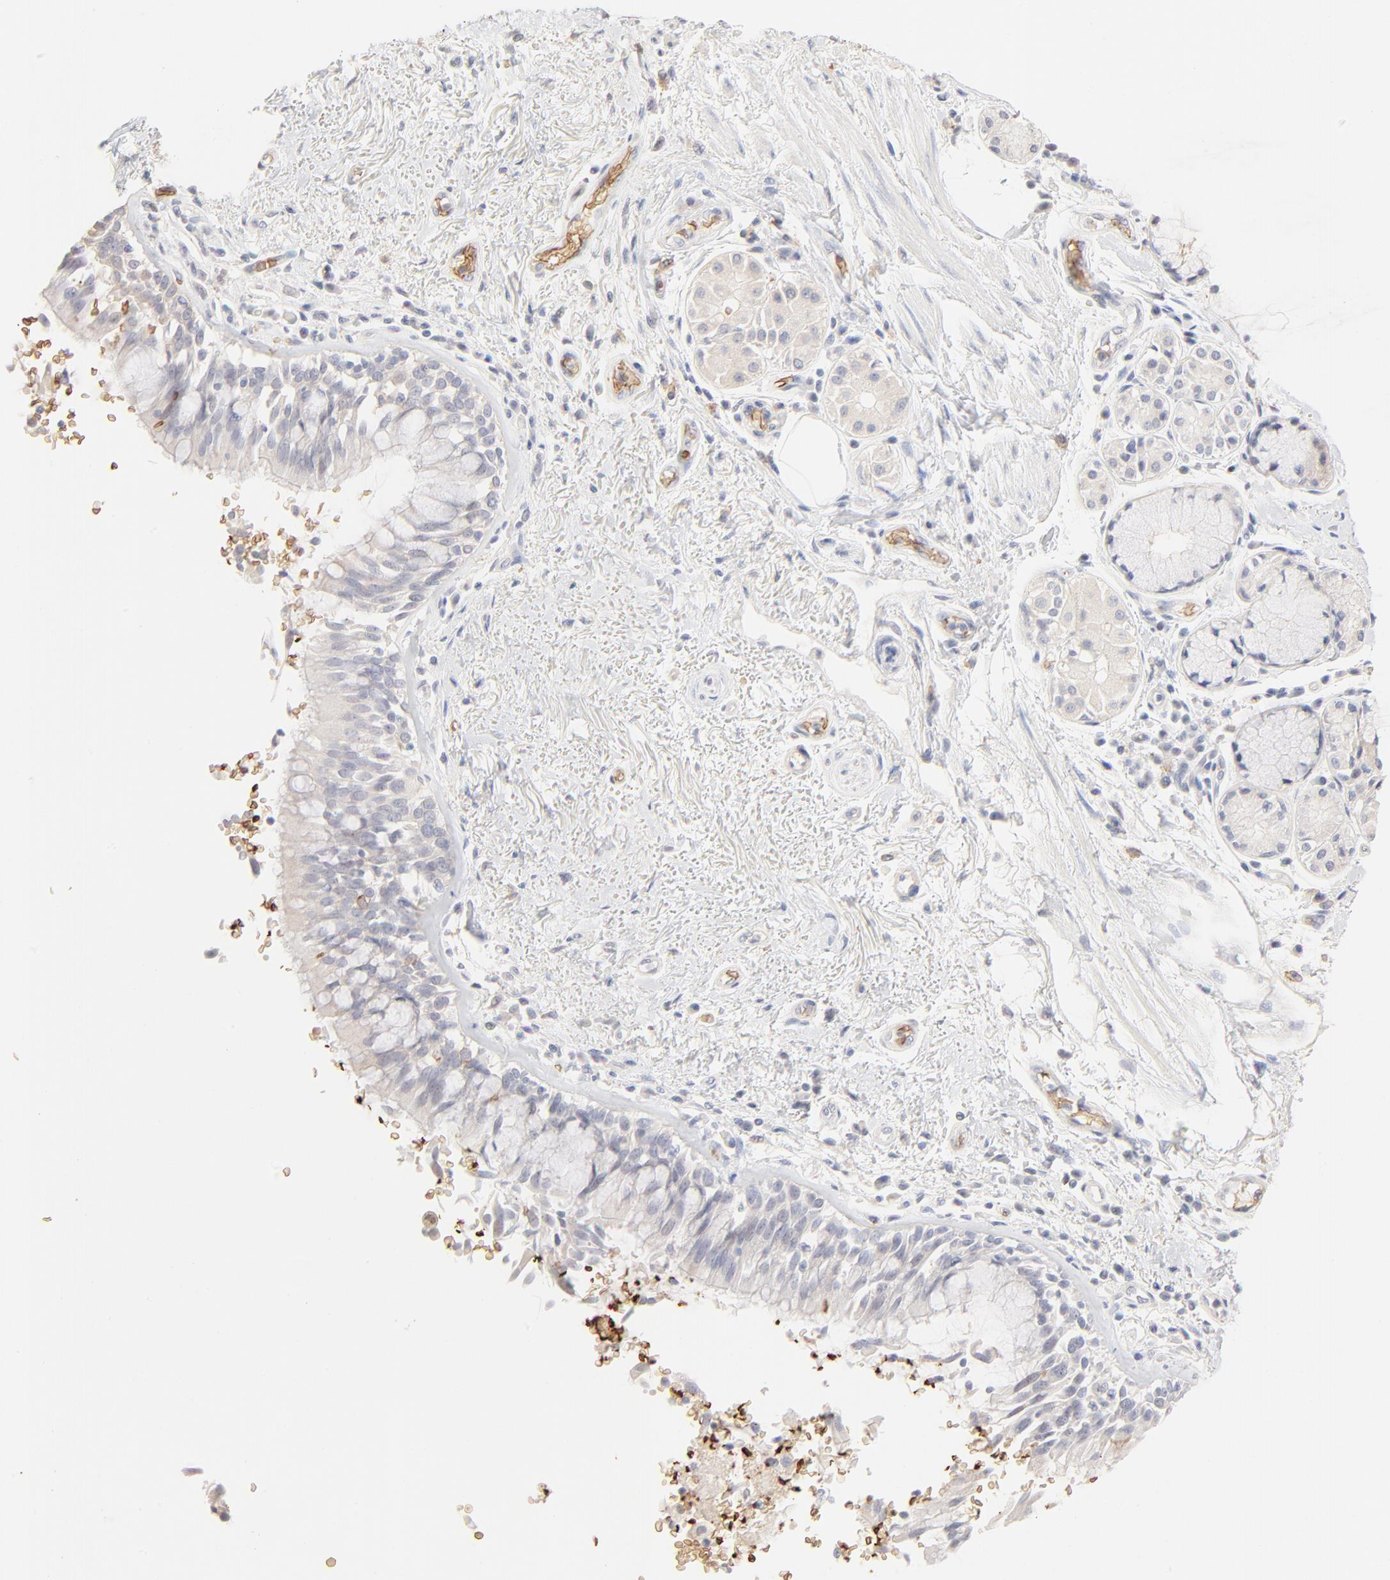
{"staining": {"intensity": "negative", "quantity": "none", "location": "none"}, "tissue": "bronchus", "cell_type": "Respiratory epithelial cells", "image_type": "normal", "snomed": [{"axis": "morphology", "description": "Normal tissue, NOS"}, {"axis": "morphology", "description": "Adenocarcinoma, NOS"}, {"axis": "topography", "description": "Bronchus"}, {"axis": "topography", "description": "Lung"}], "caption": "Respiratory epithelial cells are negative for protein expression in benign human bronchus. The staining is performed using DAB (3,3'-diaminobenzidine) brown chromogen with nuclei counter-stained in using hematoxylin.", "gene": "SPTB", "patient": {"sex": "male", "age": 71}}